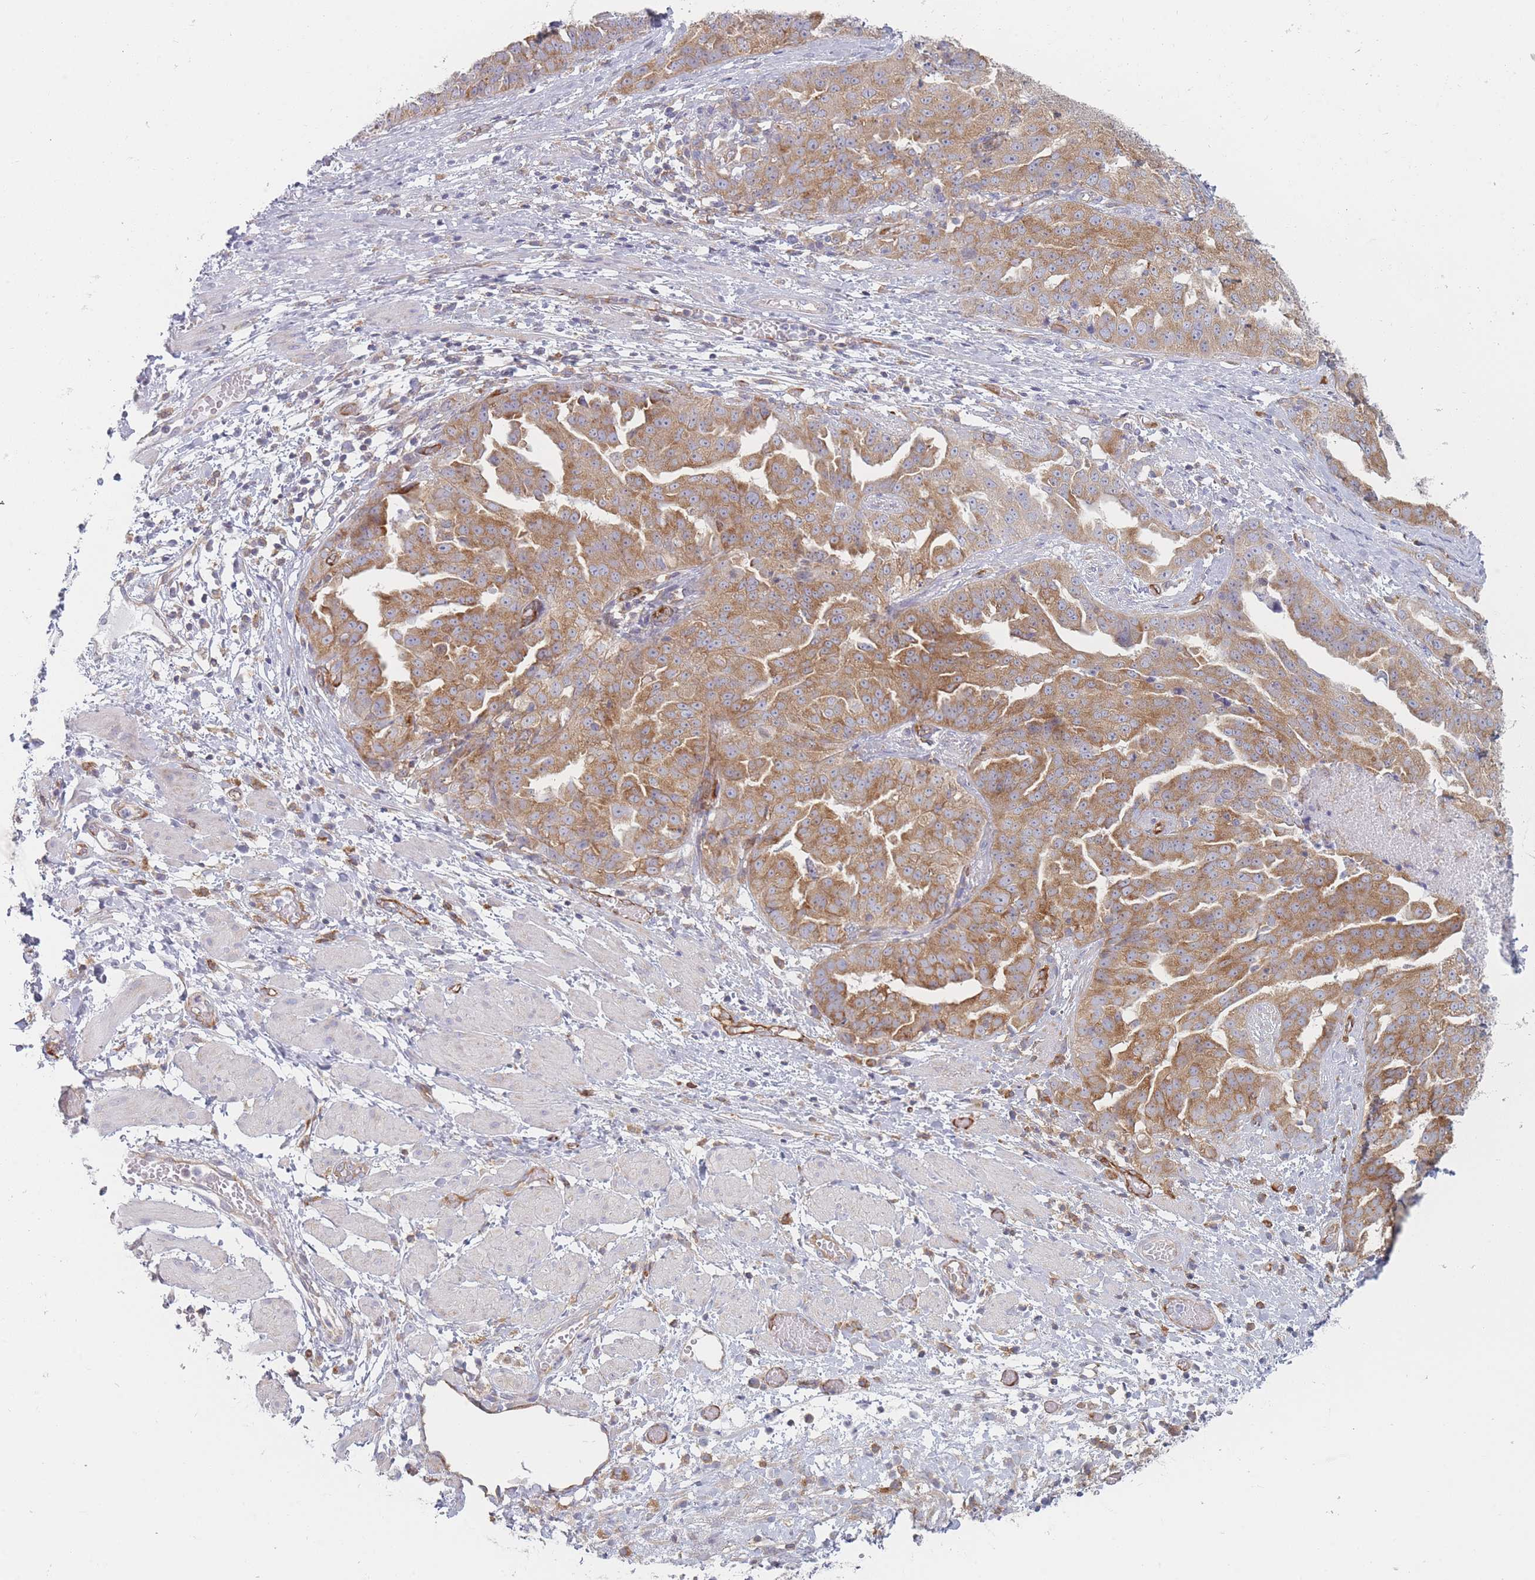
{"staining": {"intensity": "moderate", "quantity": ">75%", "location": "cytoplasmic/membranous"}, "tissue": "ovarian cancer", "cell_type": "Tumor cells", "image_type": "cancer", "snomed": [{"axis": "morphology", "description": "Cystadenocarcinoma, serous, NOS"}, {"axis": "topography", "description": "Ovary"}], "caption": "Ovarian cancer (serous cystadenocarcinoma) was stained to show a protein in brown. There is medium levels of moderate cytoplasmic/membranous positivity in approximately >75% of tumor cells.", "gene": "MAP1S", "patient": {"sex": "female", "age": 58}}